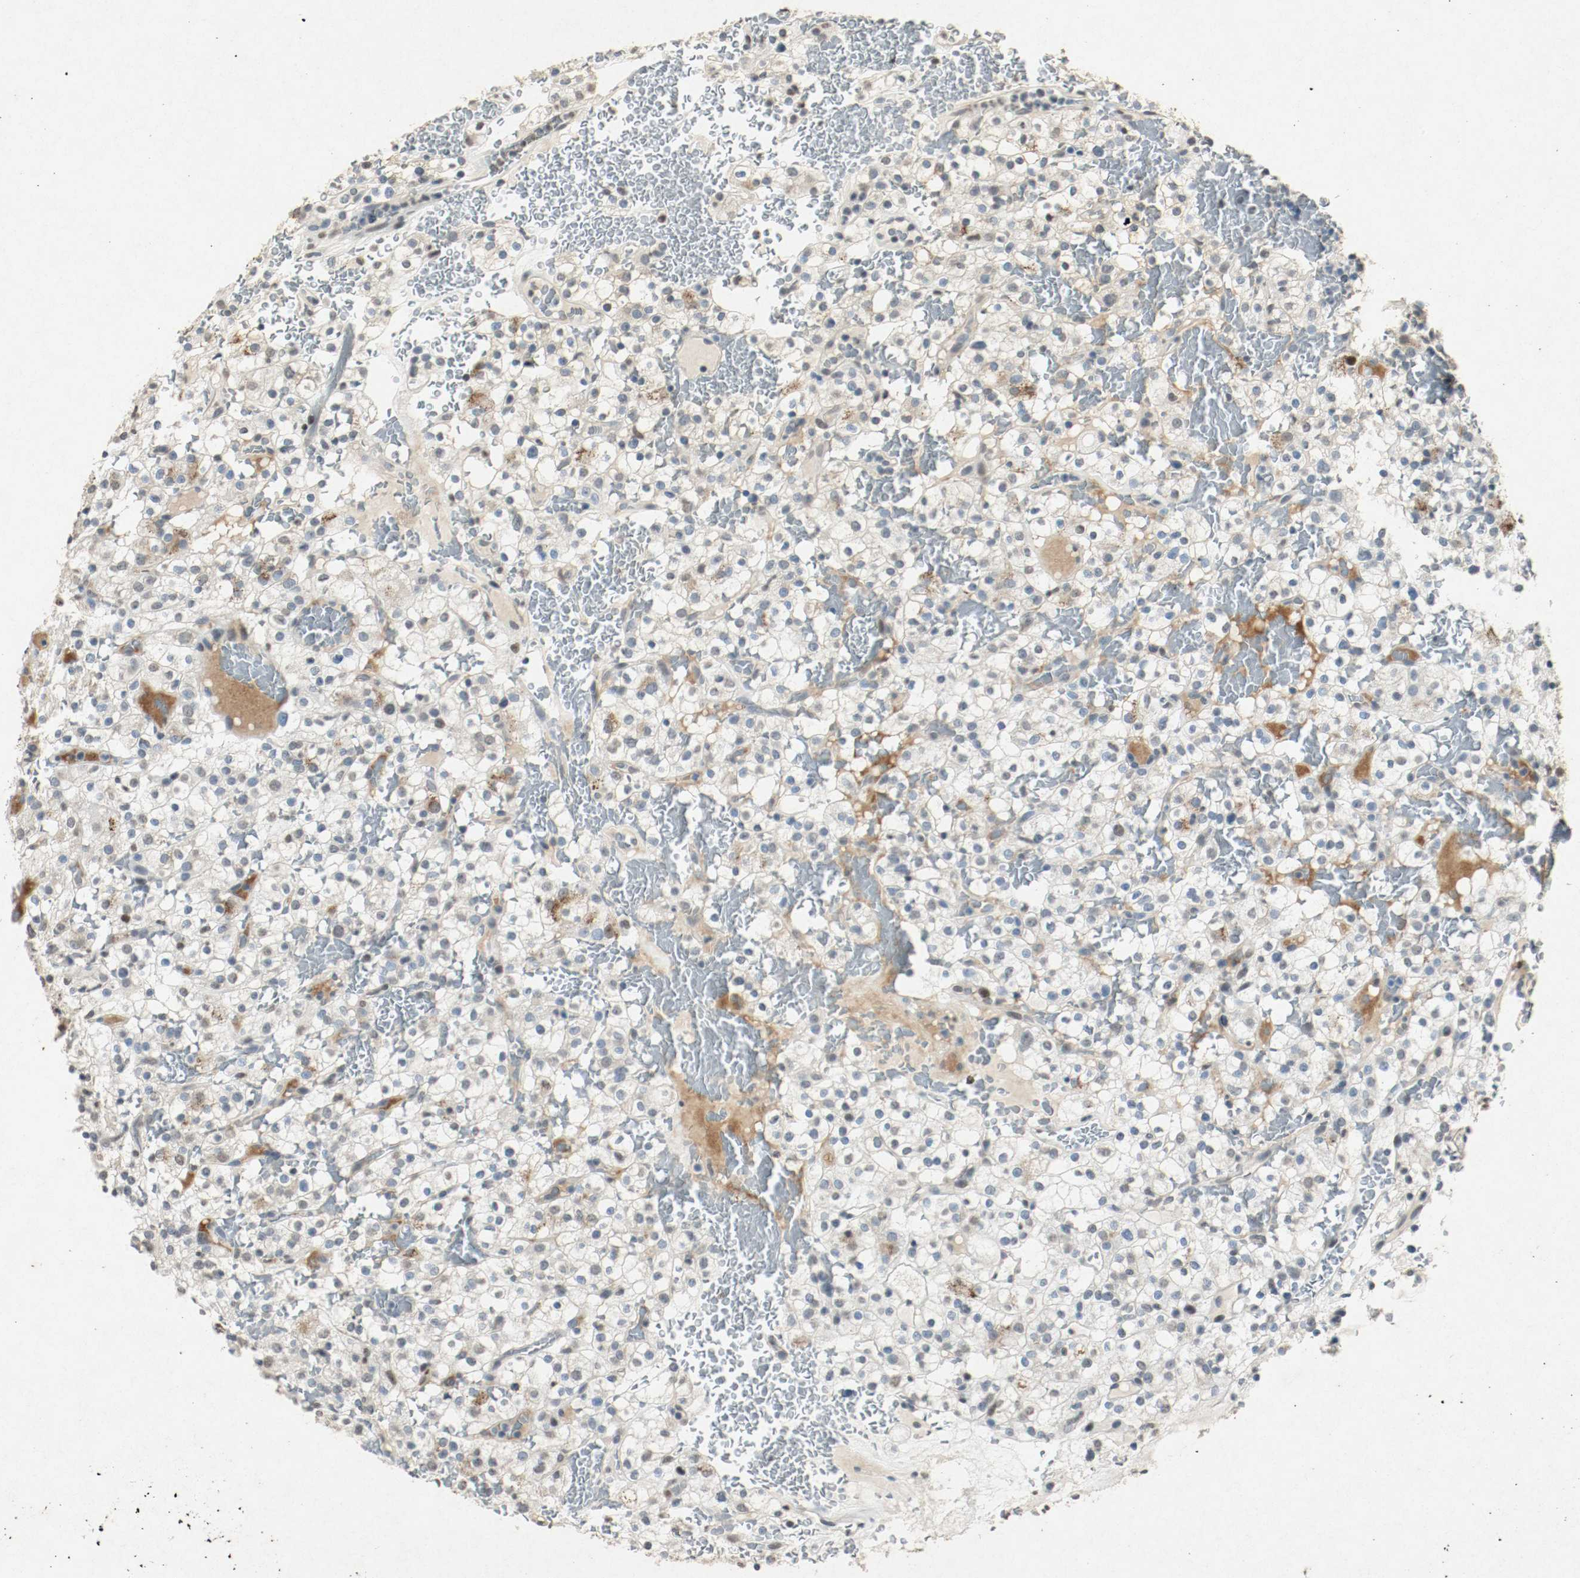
{"staining": {"intensity": "weak", "quantity": "<25%", "location": "cytoplasmic/membranous"}, "tissue": "renal cancer", "cell_type": "Tumor cells", "image_type": "cancer", "snomed": [{"axis": "morphology", "description": "Normal tissue, NOS"}, {"axis": "morphology", "description": "Adenocarcinoma, NOS"}, {"axis": "topography", "description": "Kidney"}], "caption": "Tumor cells are negative for brown protein staining in renal adenocarcinoma. Brightfield microscopy of IHC stained with DAB (3,3'-diaminobenzidine) (brown) and hematoxylin (blue), captured at high magnification.", "gene": "DNMT1", "patient": {"sex": "female", "age": 72}}